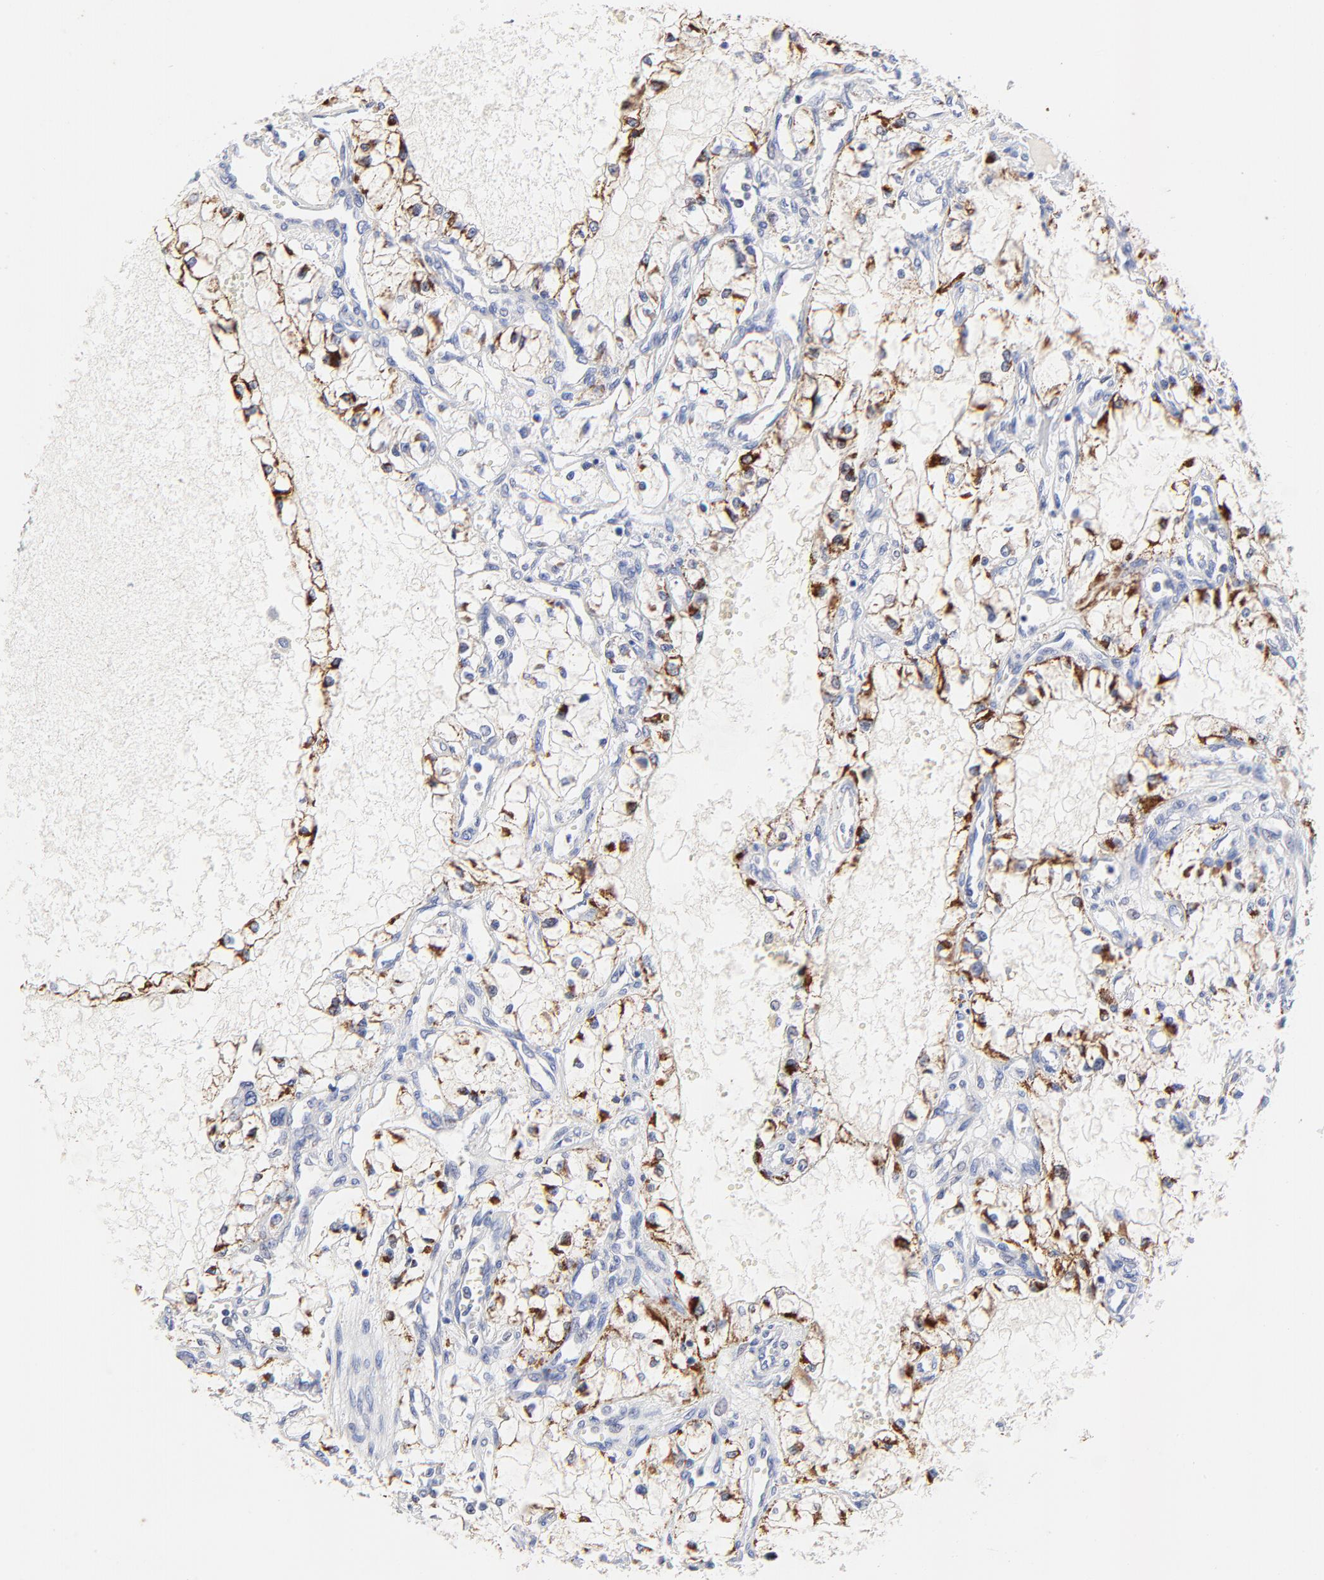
{"staining": {"intensity": "moderate", "quantity": "25%-75%", "location": "cytoplasmic/membranous"}, "tissue": "renal cancer", "cell_type": "Tumor cells", "image_type": "cancer", "snomed": [{"axis": "morphology", "description": "Adenocarcinoma, NOS"}, {"axis": "topography", "description": "Kidney"}], "caption": "Renal cancer (adenocarcinoma) stained for a protein (brown) shows moderate cytoplasmic/membranous positive staining in approximately 25%-75% of tumor cells.", "gene": "FBXO10", "patient": {"sex": "male", "age": 61}}